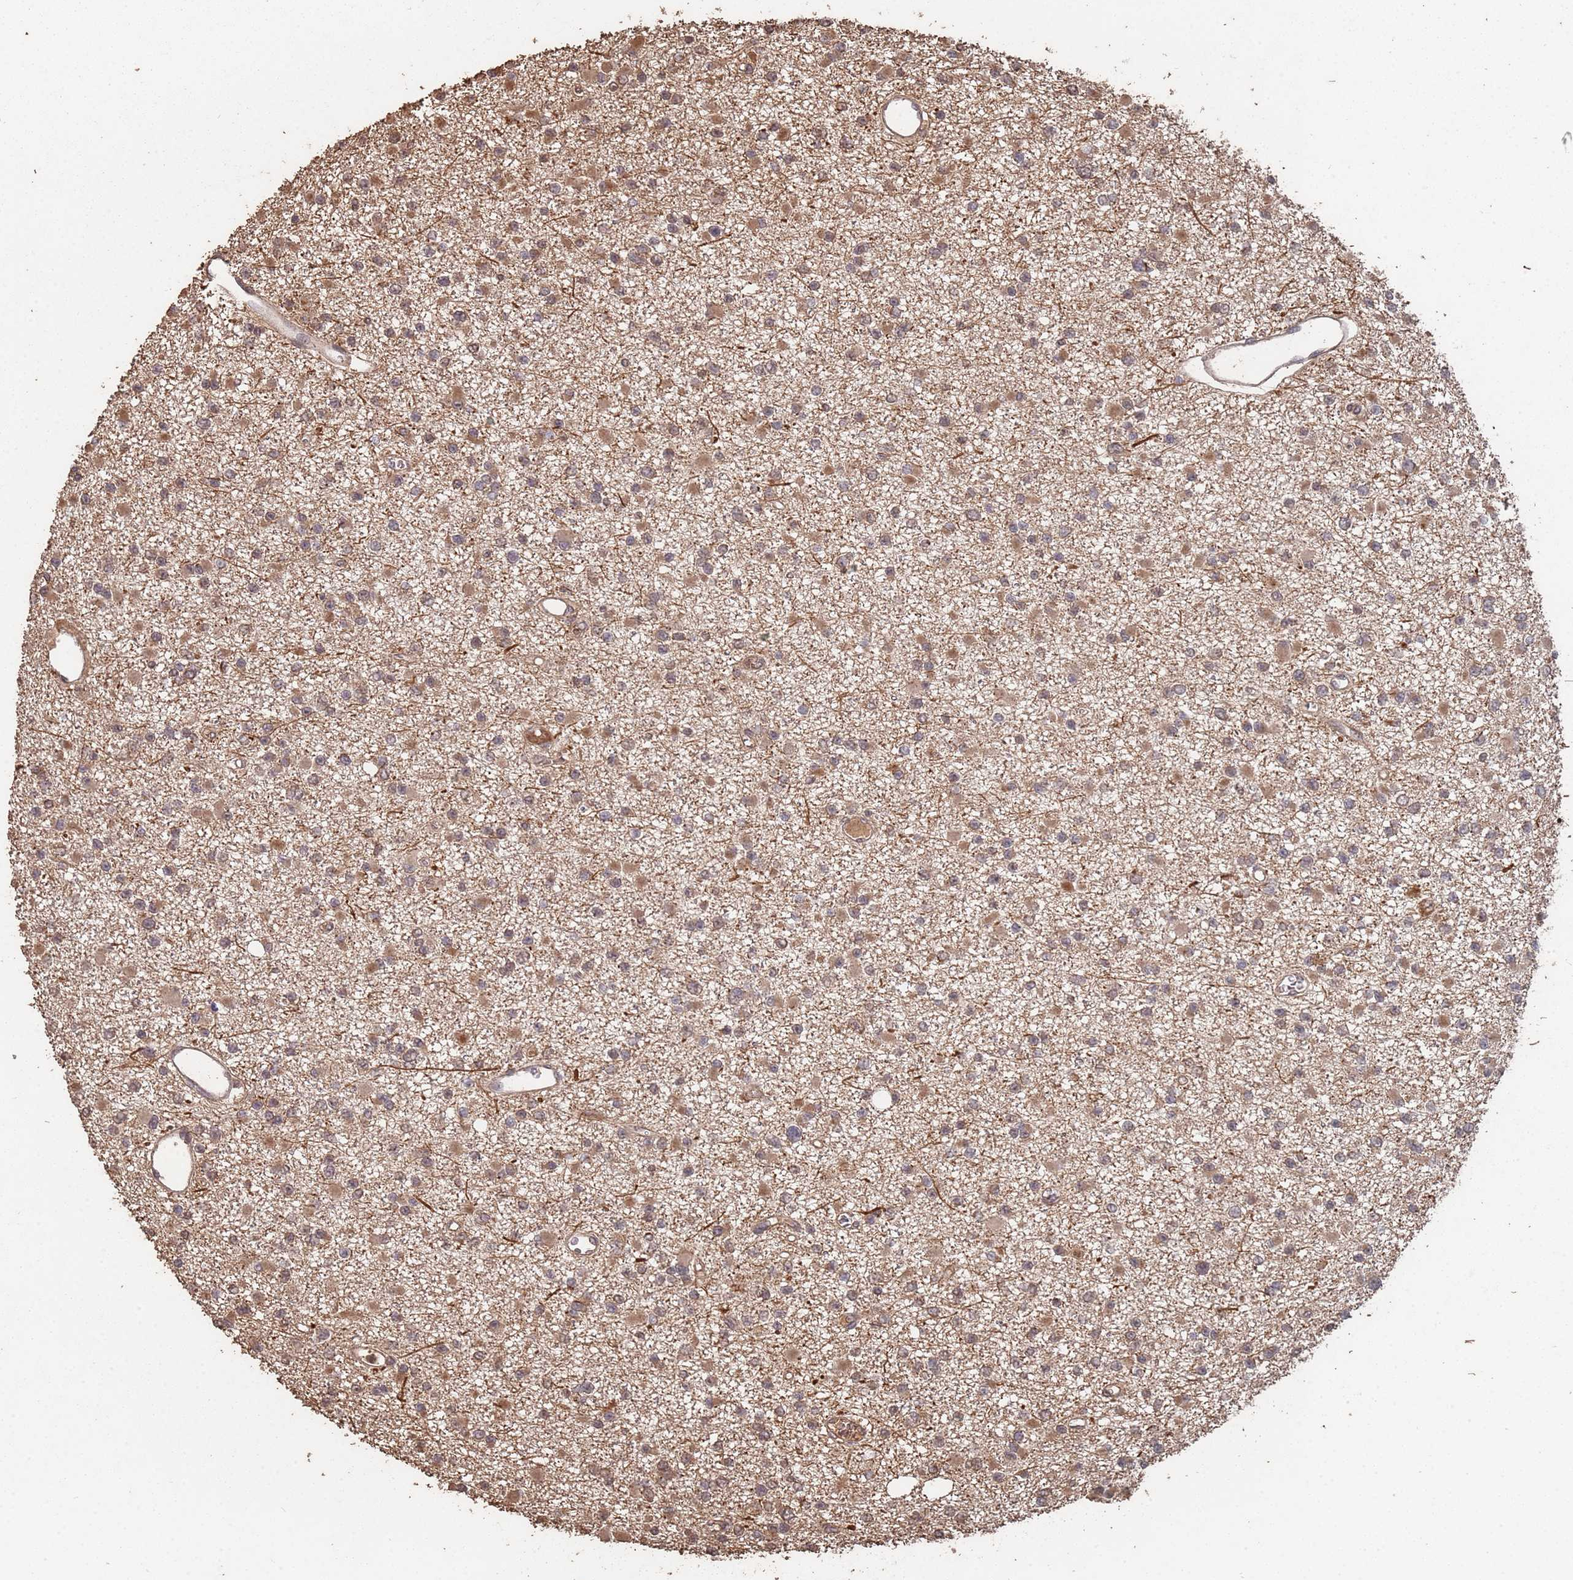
{"staining": {"intensity": "moderate", "quantity": ">75%", "location": "cytoplasmic/membranous"}, "tissue": "glioma", "cell_type": "Tumor cells", "image_type": "cancer", "snomed": [{"axis": "morphology", "description": "Glioma, malignant, Low grade"}, {"axis": "topography", "description": "Brain"}], "caption": "A brown stain shows moderate cytoplasmic/membranous positivity of a protein in human glioma tumor cells. (Brightfield microscopy of DAB IHC at high magnification).", "gene": "FRAT1", "patient": {"sex": "female", "age": 22}}